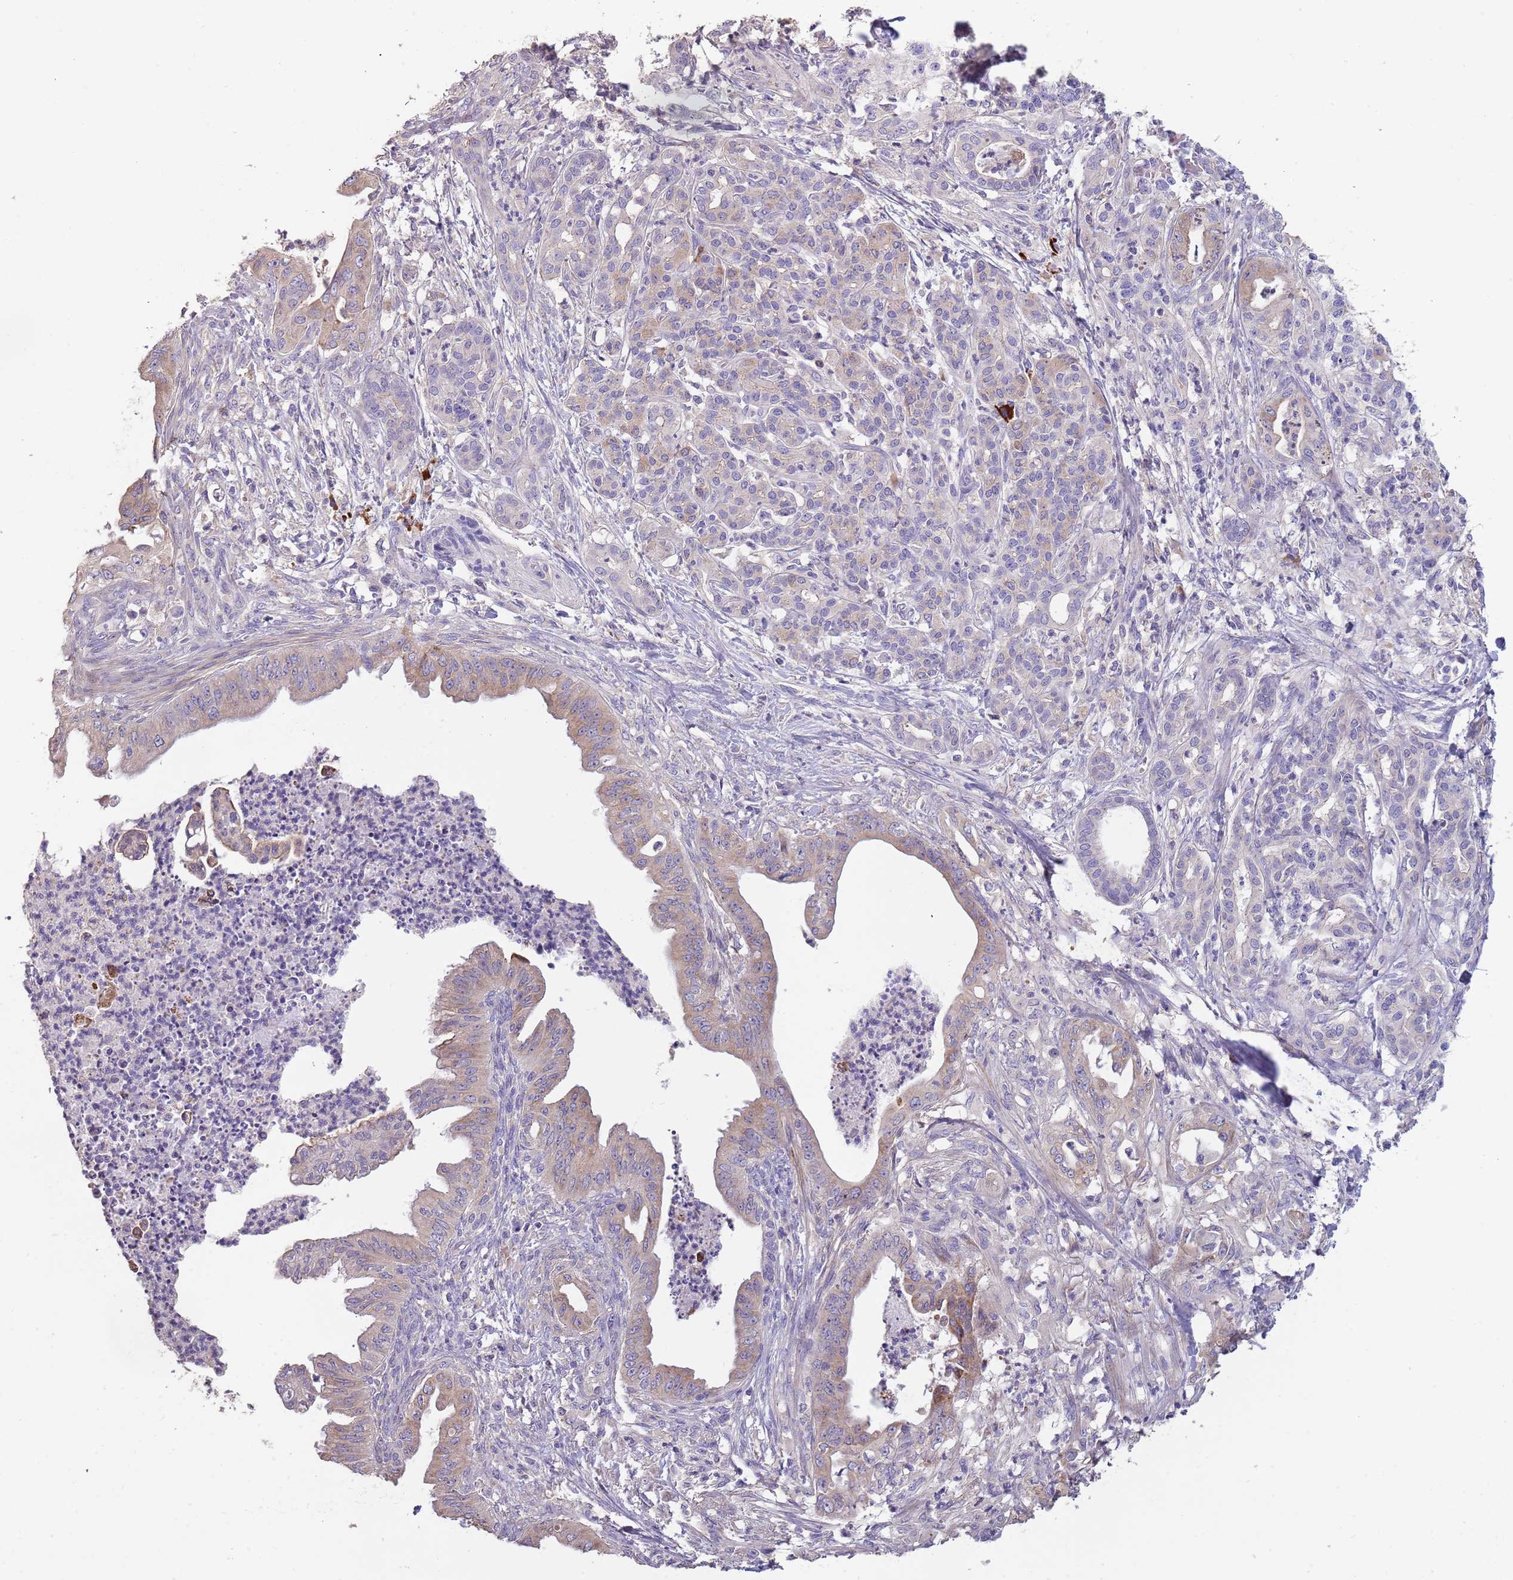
{"staining": {"intensity": "moderate", "quantity": "25%-75%", "location": "cytoplasmic/membranous"}, "tissue": "pancreatic cancer", "cell_type": "Tumor cells", "image_type": "cancer", "snomed": [{"axis": "morphology", "description": "Adenocarcinoma, NOS"}, {"axis": "topography", "description": "Pancreas"}], "caption": "Immunohistochemical staining of pancreatic cancer (adenocarcinoma) demonstrates moderate cytoplasmic/membranous protein expression in approximately 25%-75% of tumor cells.", "gene": "SUSD1", "patient": {"sex": "male", "age": 58}}